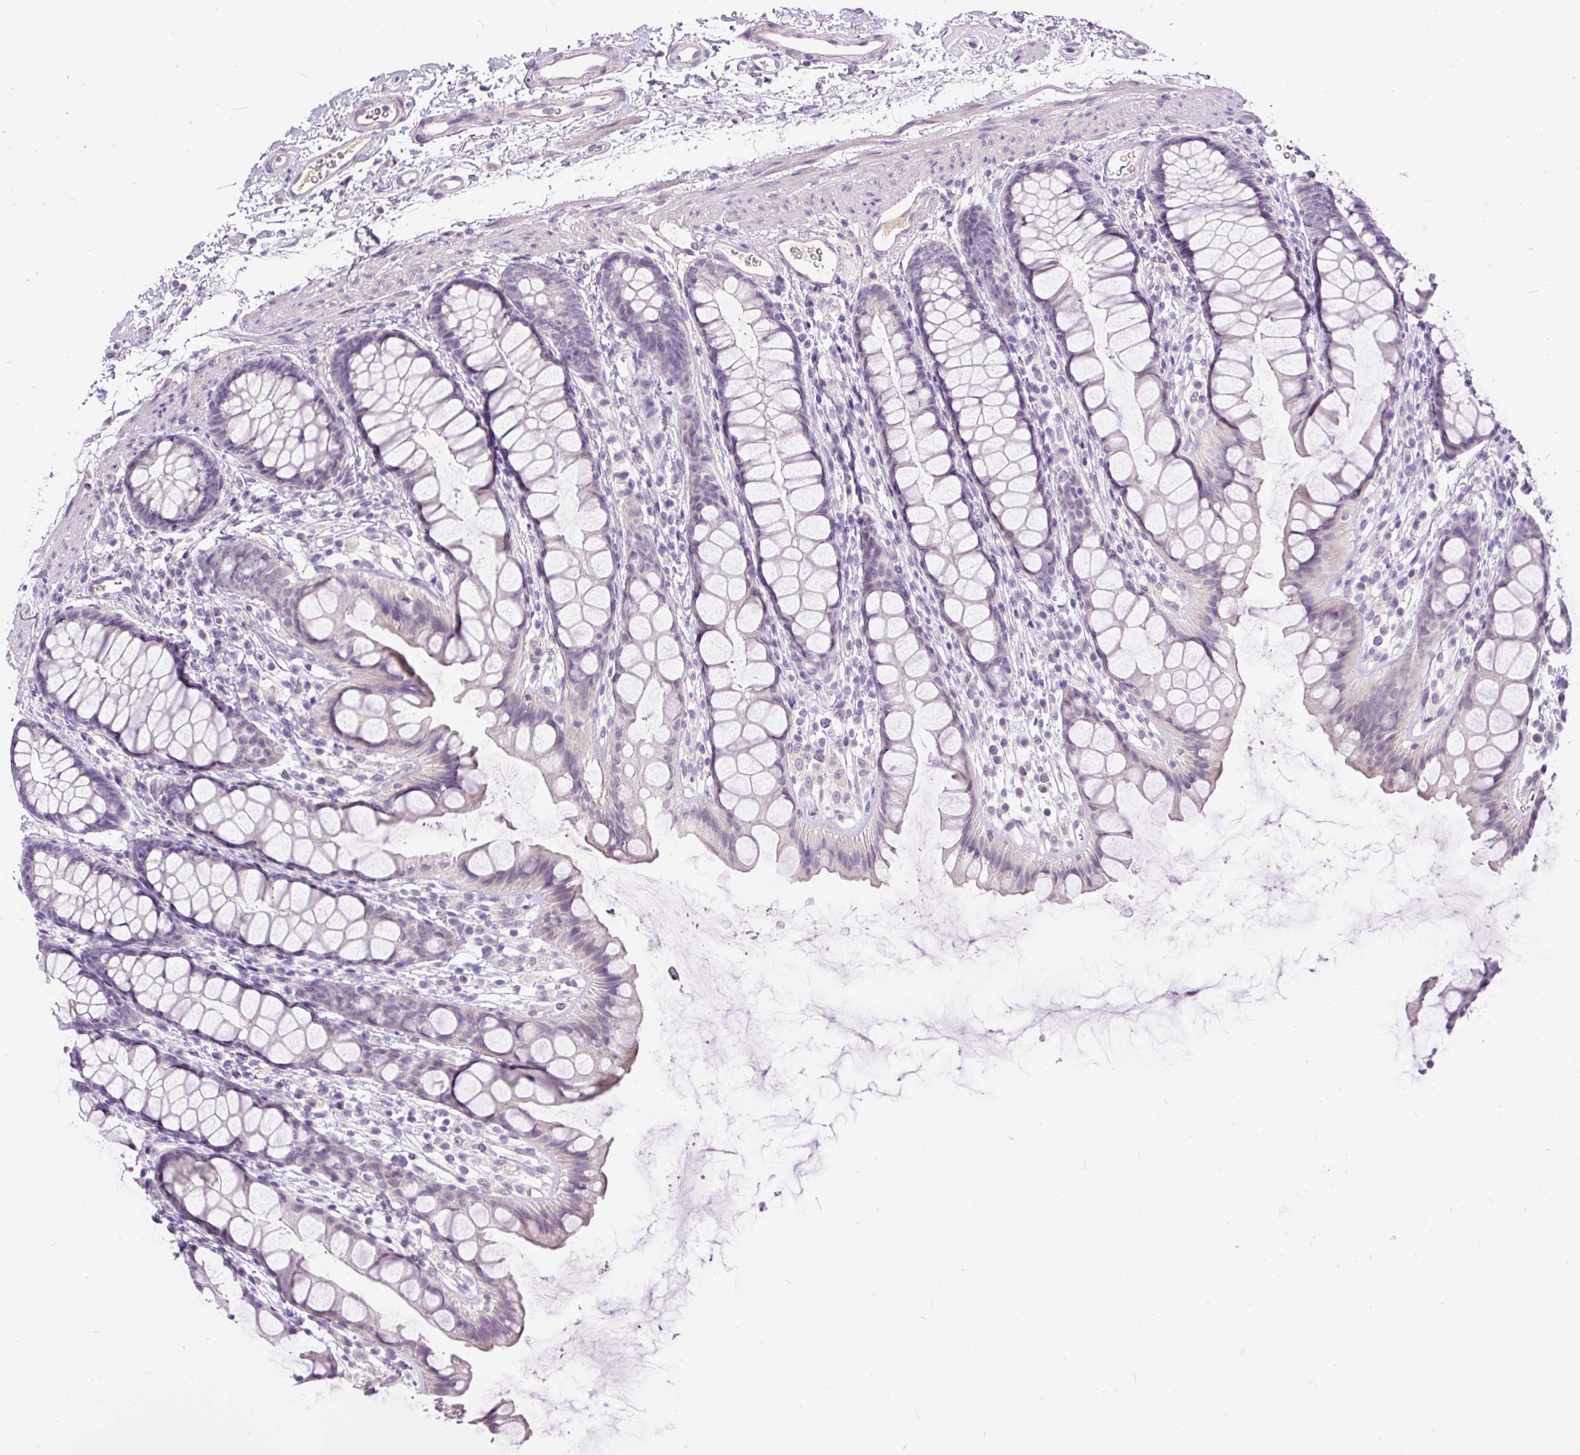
{"staining": {"intensity": "negative", "quantity": "none", "location": "none"}, "tissue": "rectum", "cell_type": "Glandular cells", "image_type": "normal", "snomed": [{"axis": "morphology", "description": "Normal tissue, NOS"}, {"axis": "topography", "description": "Rectum"}], "caption": "A photomicrograph of rectum stained for a protein shows no brown staining in glandular cells.", "gene": "KRTAP20", "patient": {"sex": "female", "age": 65}}